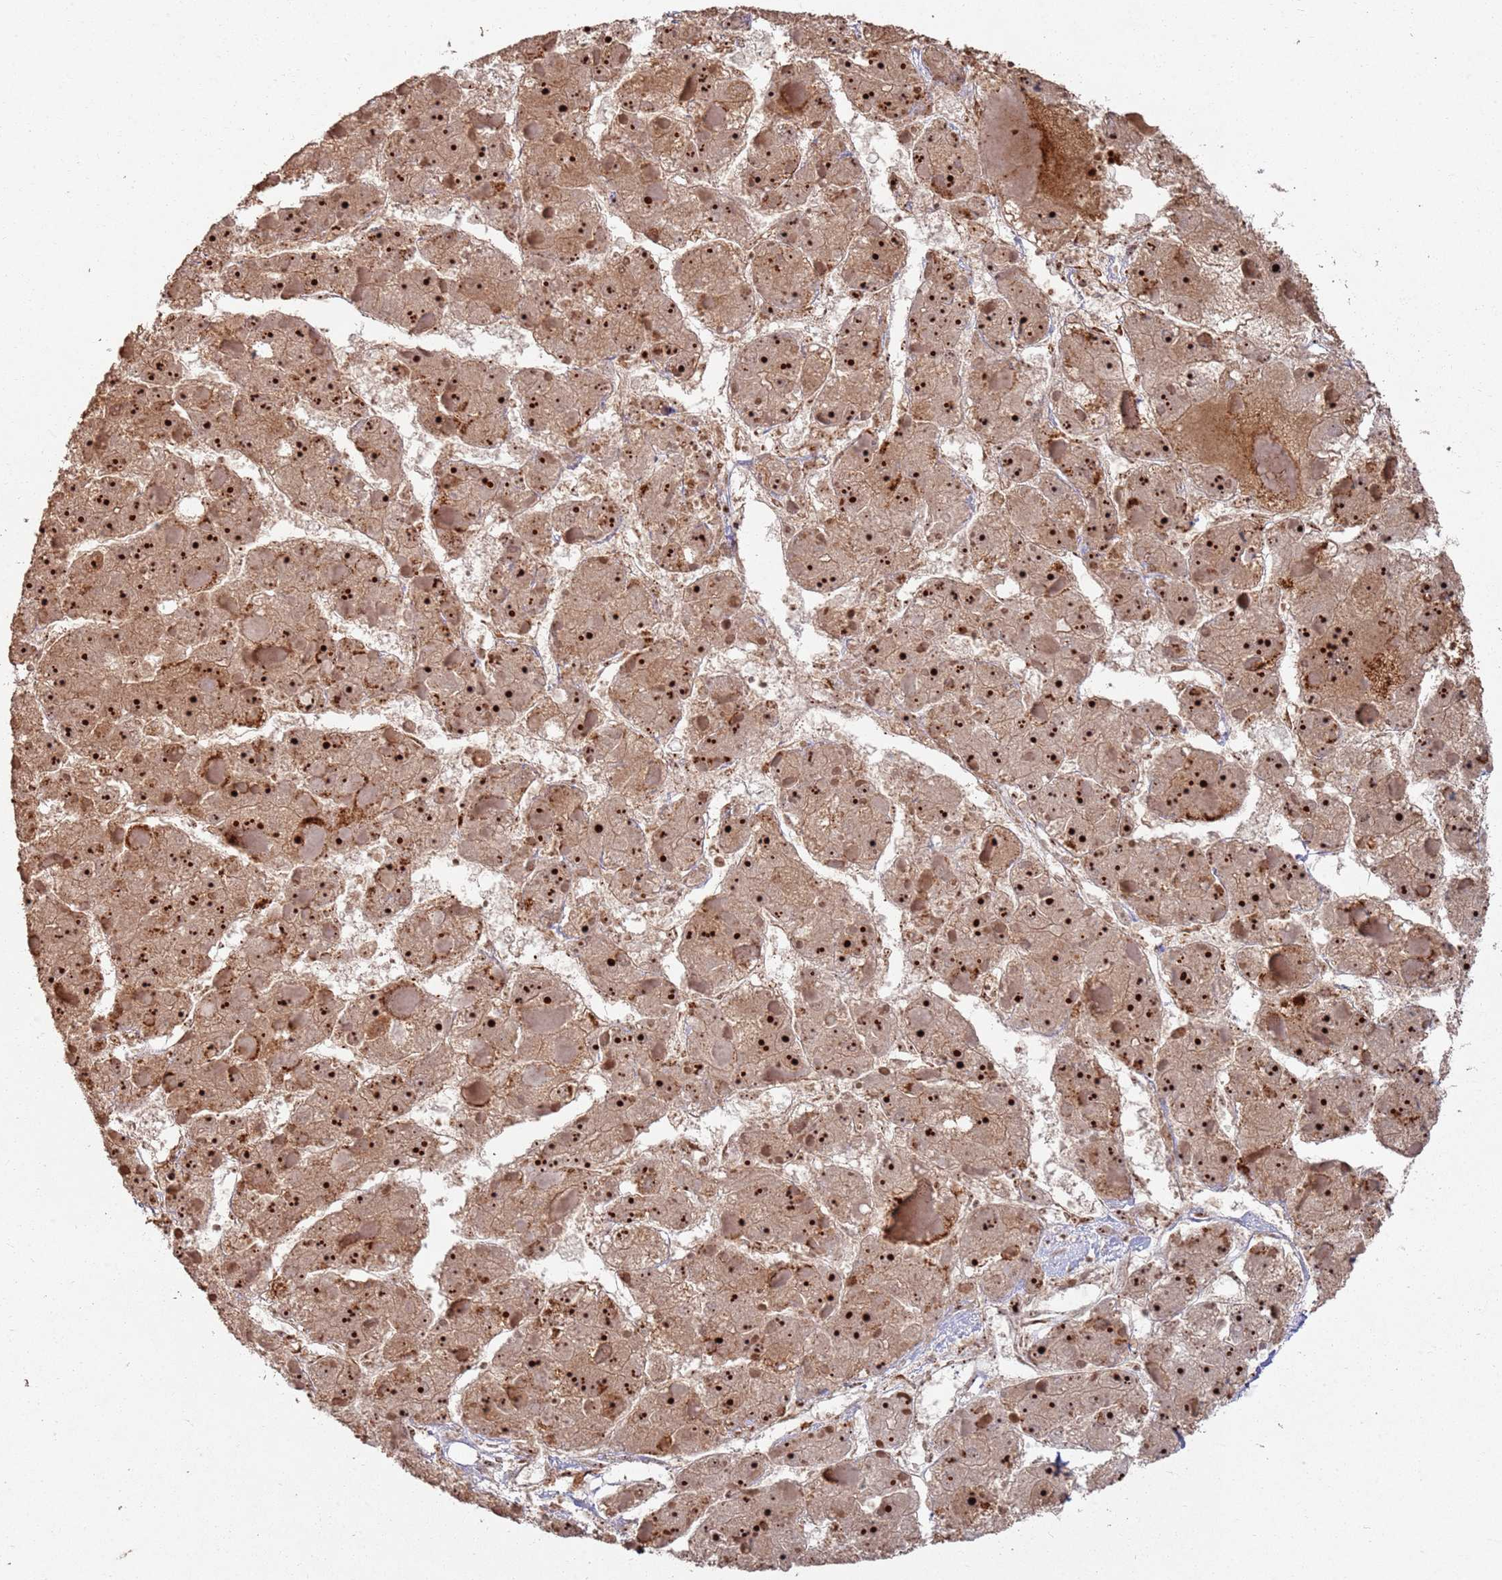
{"staining": {"intensity": "strong", "quantity": ">75%", "location": "cytoplasmic/membranous,nuclear"}, "tissue": "liver cancer", "cell_type": "Tumor cells", "image_type": "cancer", "snomed": [{"axis": "morphology", "description": "Carcinoma, Hepatocellular, NOS"}, {"axis": "topography", "description": "Liver"}], "caption": "A histopathology image of liver cancer (hepatocellular carcinoma) stained for a protein displays strong cytoplasmic/membranous and nuclear brown staining in tumor cells. (Stains: DAB in brown, nuclei in blue, Microscopy: brightfield microscopy at high magnification).", "gene": "UTP11", "patient": {"sex": "female", "age": 73}}